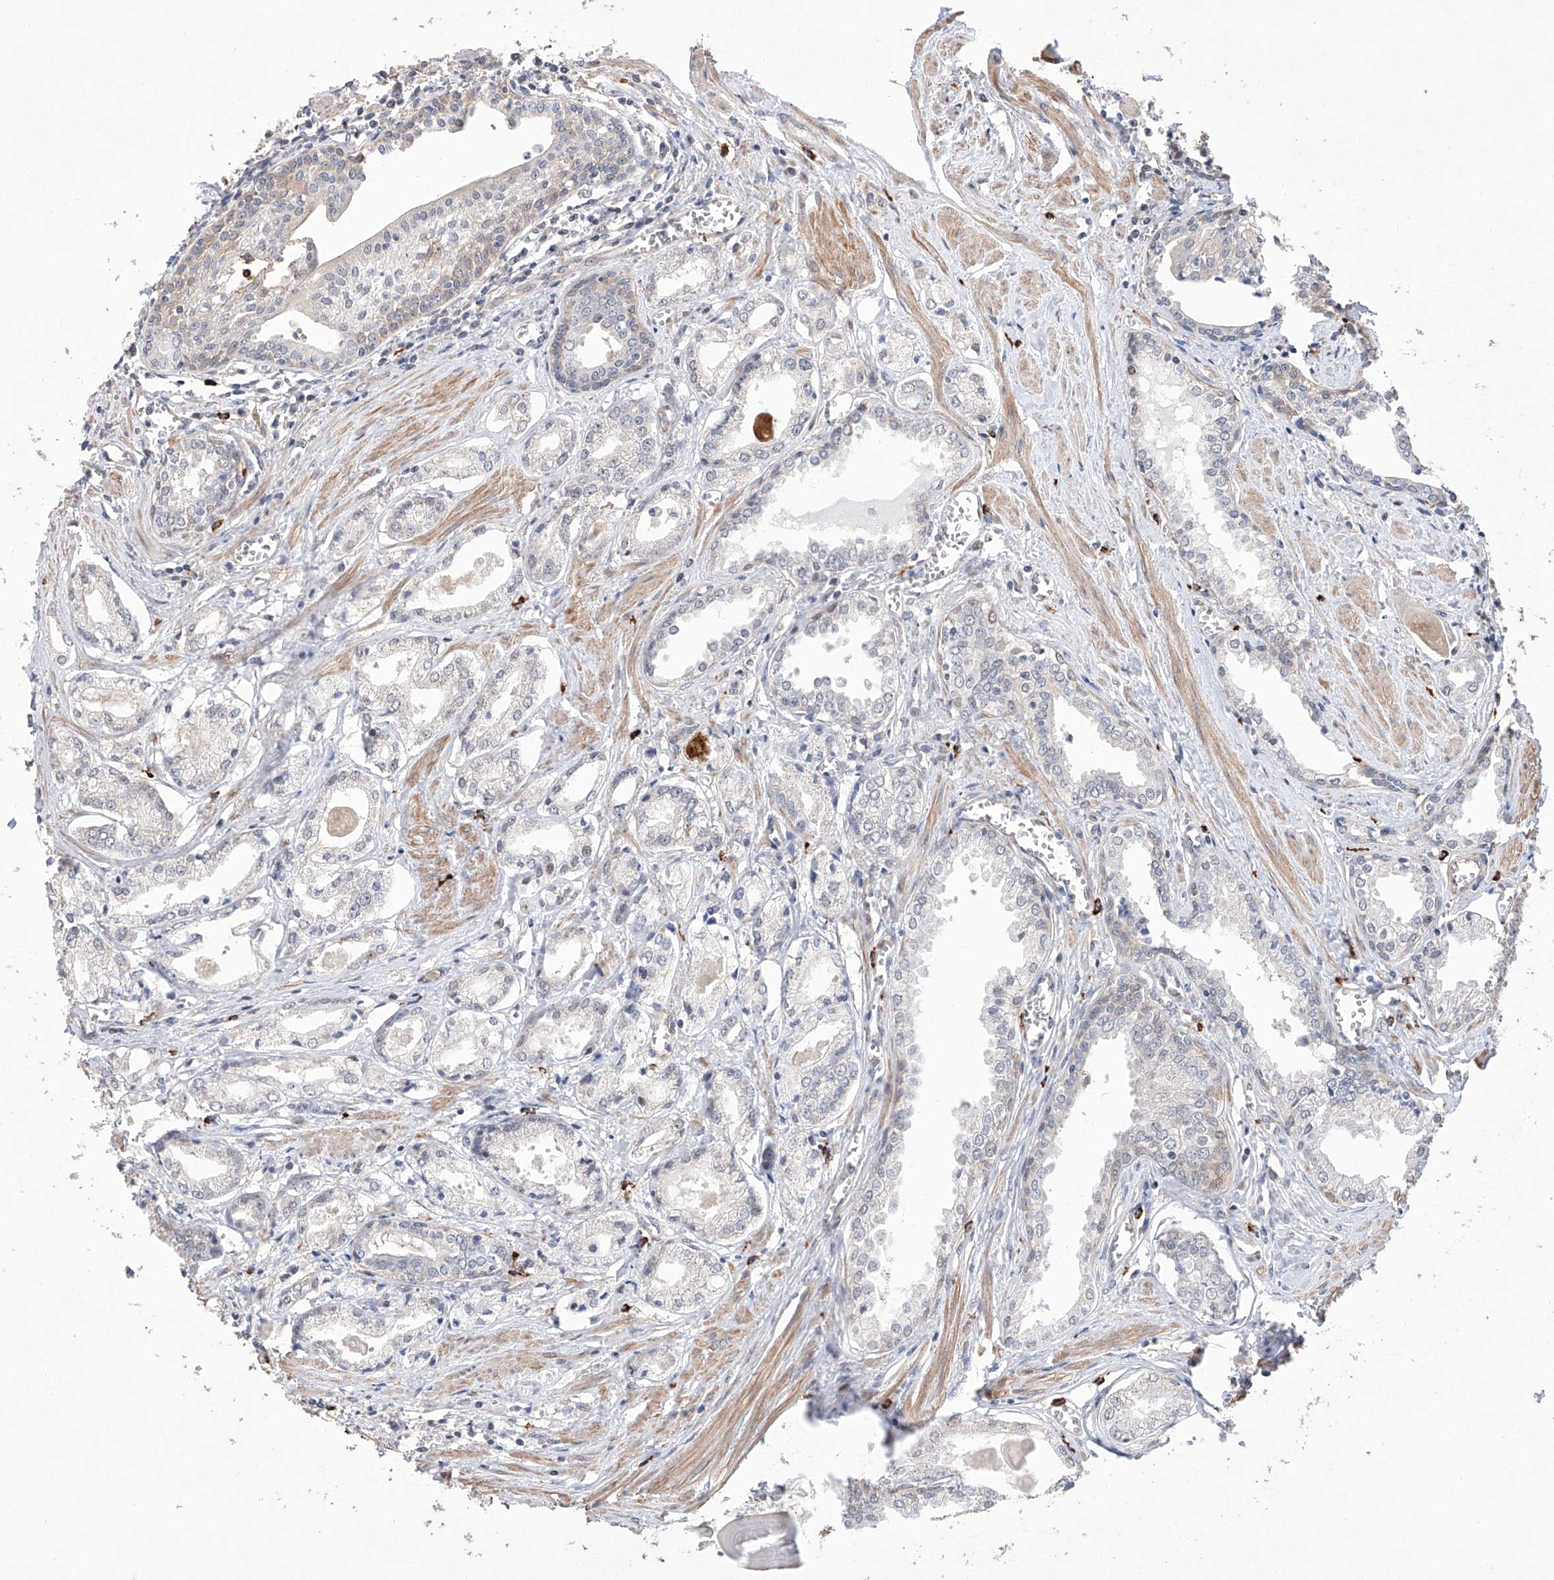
{"staining": {"intensity": "negative", "quantity": "none", "location": "none"}, "tissue": "prostate cancer", "cell_type": "Tumor cells", "image_type": "cancer", "snomed": [{"axis": "morphology", "description": "Adenocarcinoma, Low grade"}, {"axis": "topography", "description": "Prostate"}], "caption": "This is an immunohistochemistry (IHC) histopathology image of prostate cancer. There is no staining in tumor cells.", "gene": "AFG1L", "patient": {"sex": "male", "age": 60}}